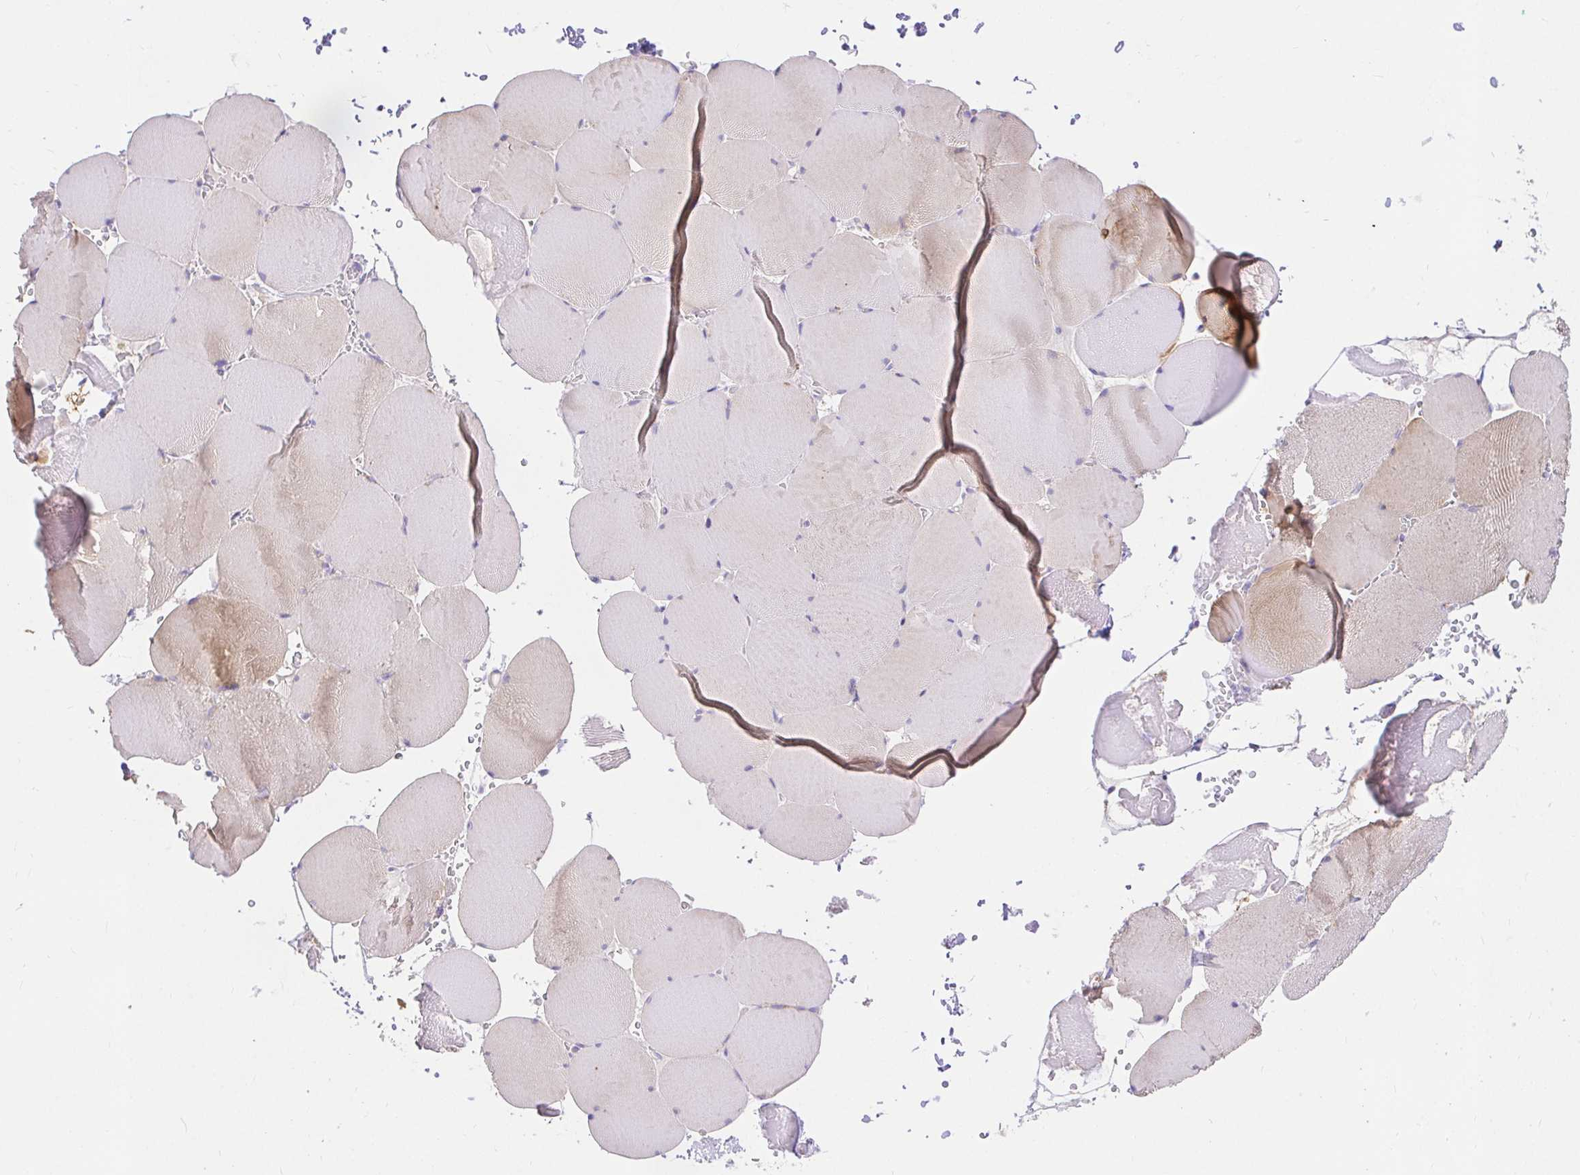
{"staining": {"intensity": "moderate", "quantity": "<25%", "location": "cytoplasmic/membranous"}, "tissue": "skeletal muscle", "cell_type": "Myocytes", "image_type": "normal", "snomed": [{"axis": "morphology", "description": "Normal tissue, NOS"}, {"axis": "topography", "description": "Skeletal muscle"}, {"axis": "topography", "description": "Head-Neck"}], "caption": "Brown immunohistochemical staining in unremarkable human skeletal muscle reveals moderate cytoplasmic/membranous expression in approximately <25% of myocytes. (DAB = brown stain, brightfield microscopy at high magnification).", "gene": "CDO1", "patient": {"sex": "male", "age": 66}}